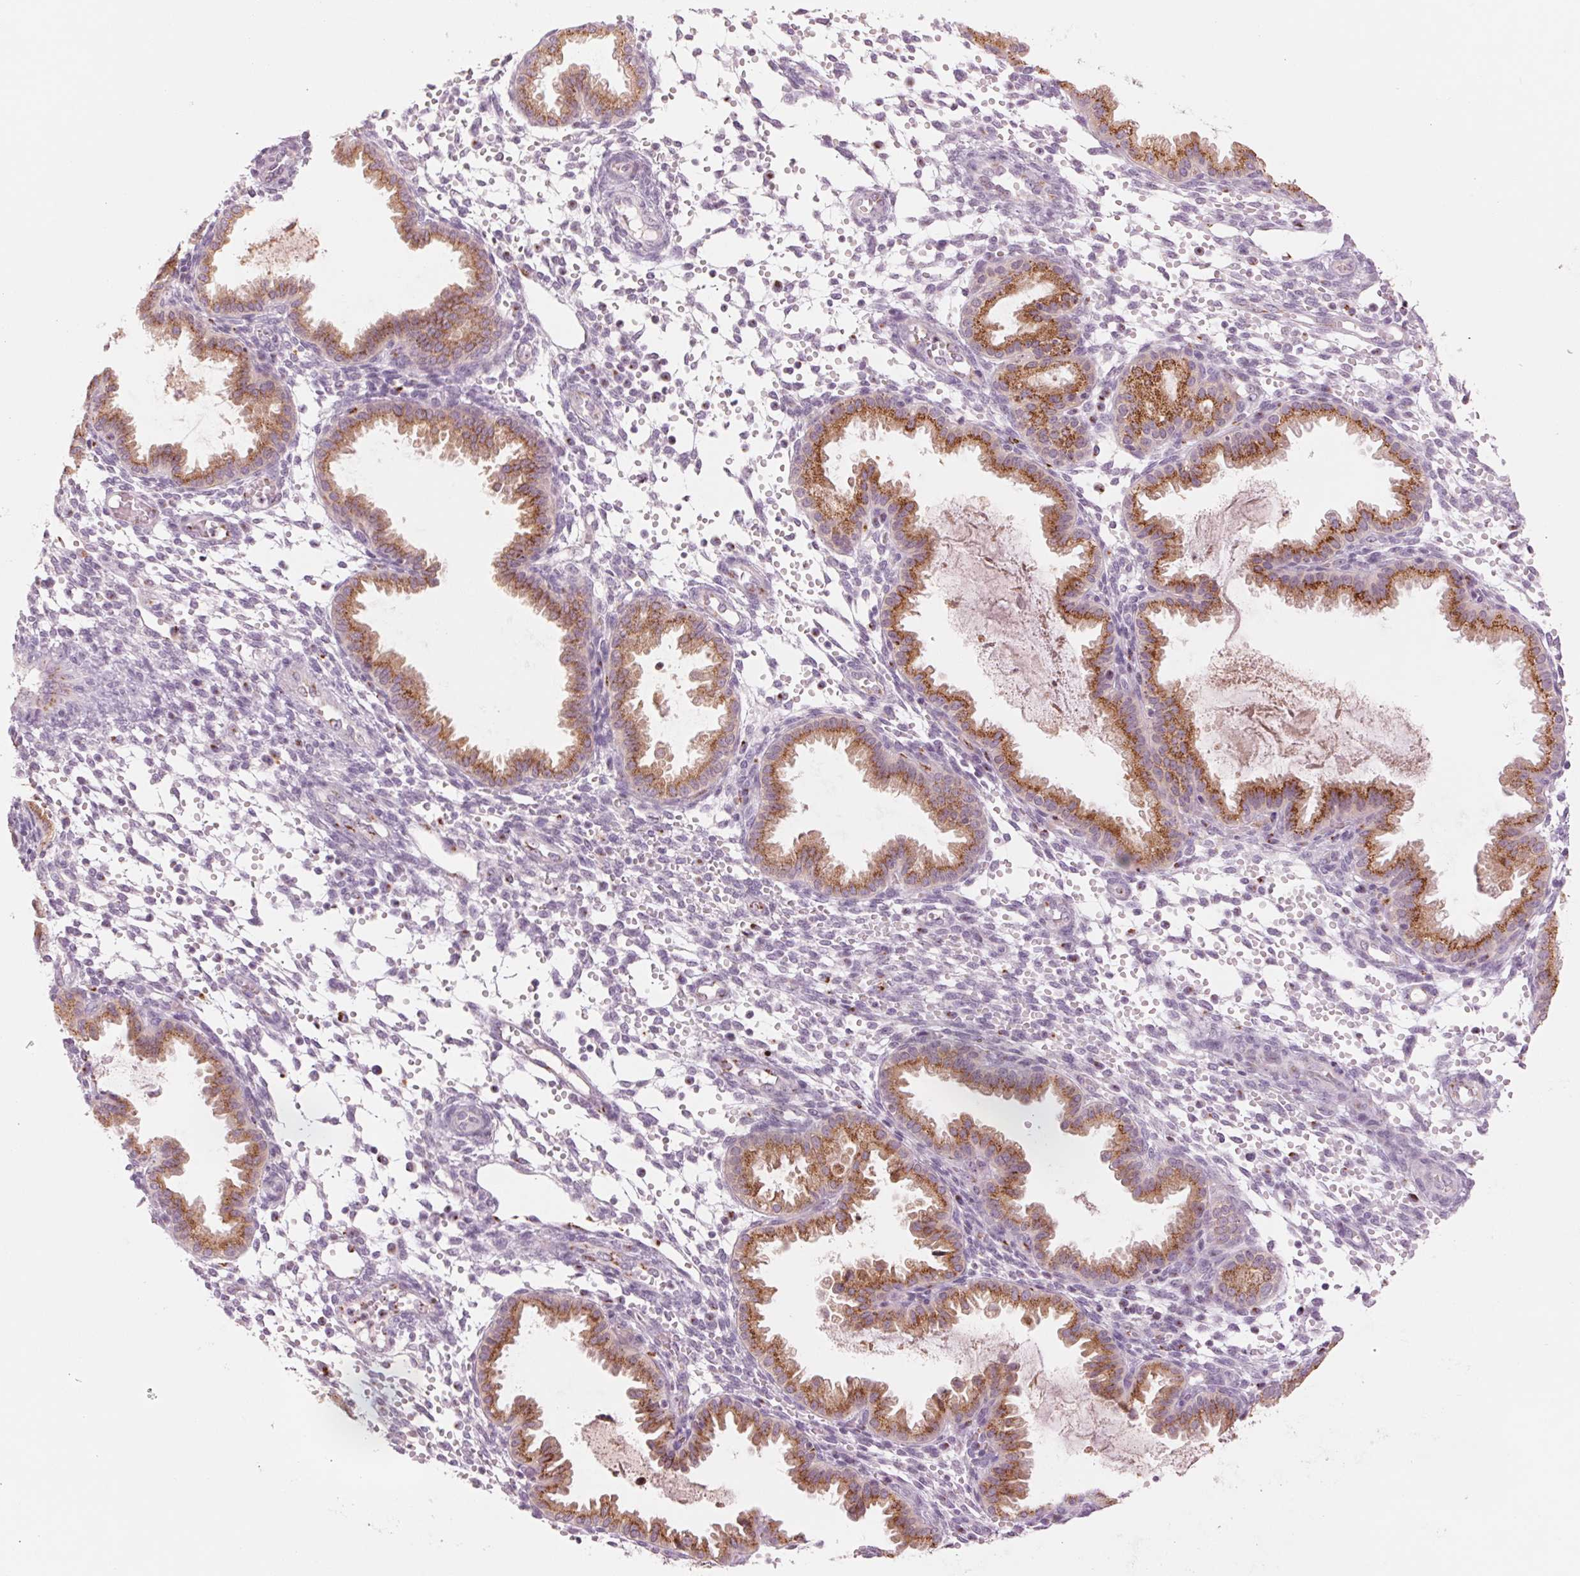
{"staining": {"intensity": "negative", "quantity": "none", "location": "none"}, "tissue": "endometrium", "cell_type": "Cells in endometrial stroma", "image_type": "normal", "snomed": [{"axis": "morphology", "description": "Normal tissue, NOS"}, {"axis": "topography", "description": "Endometrium"}], "caption": "There is no significant staining in cells in endometrial stroma of endometrium. Nuclei are stained in blue.", "gene": "GALNT7", "patient": {"sex": "female", "age": 33}}